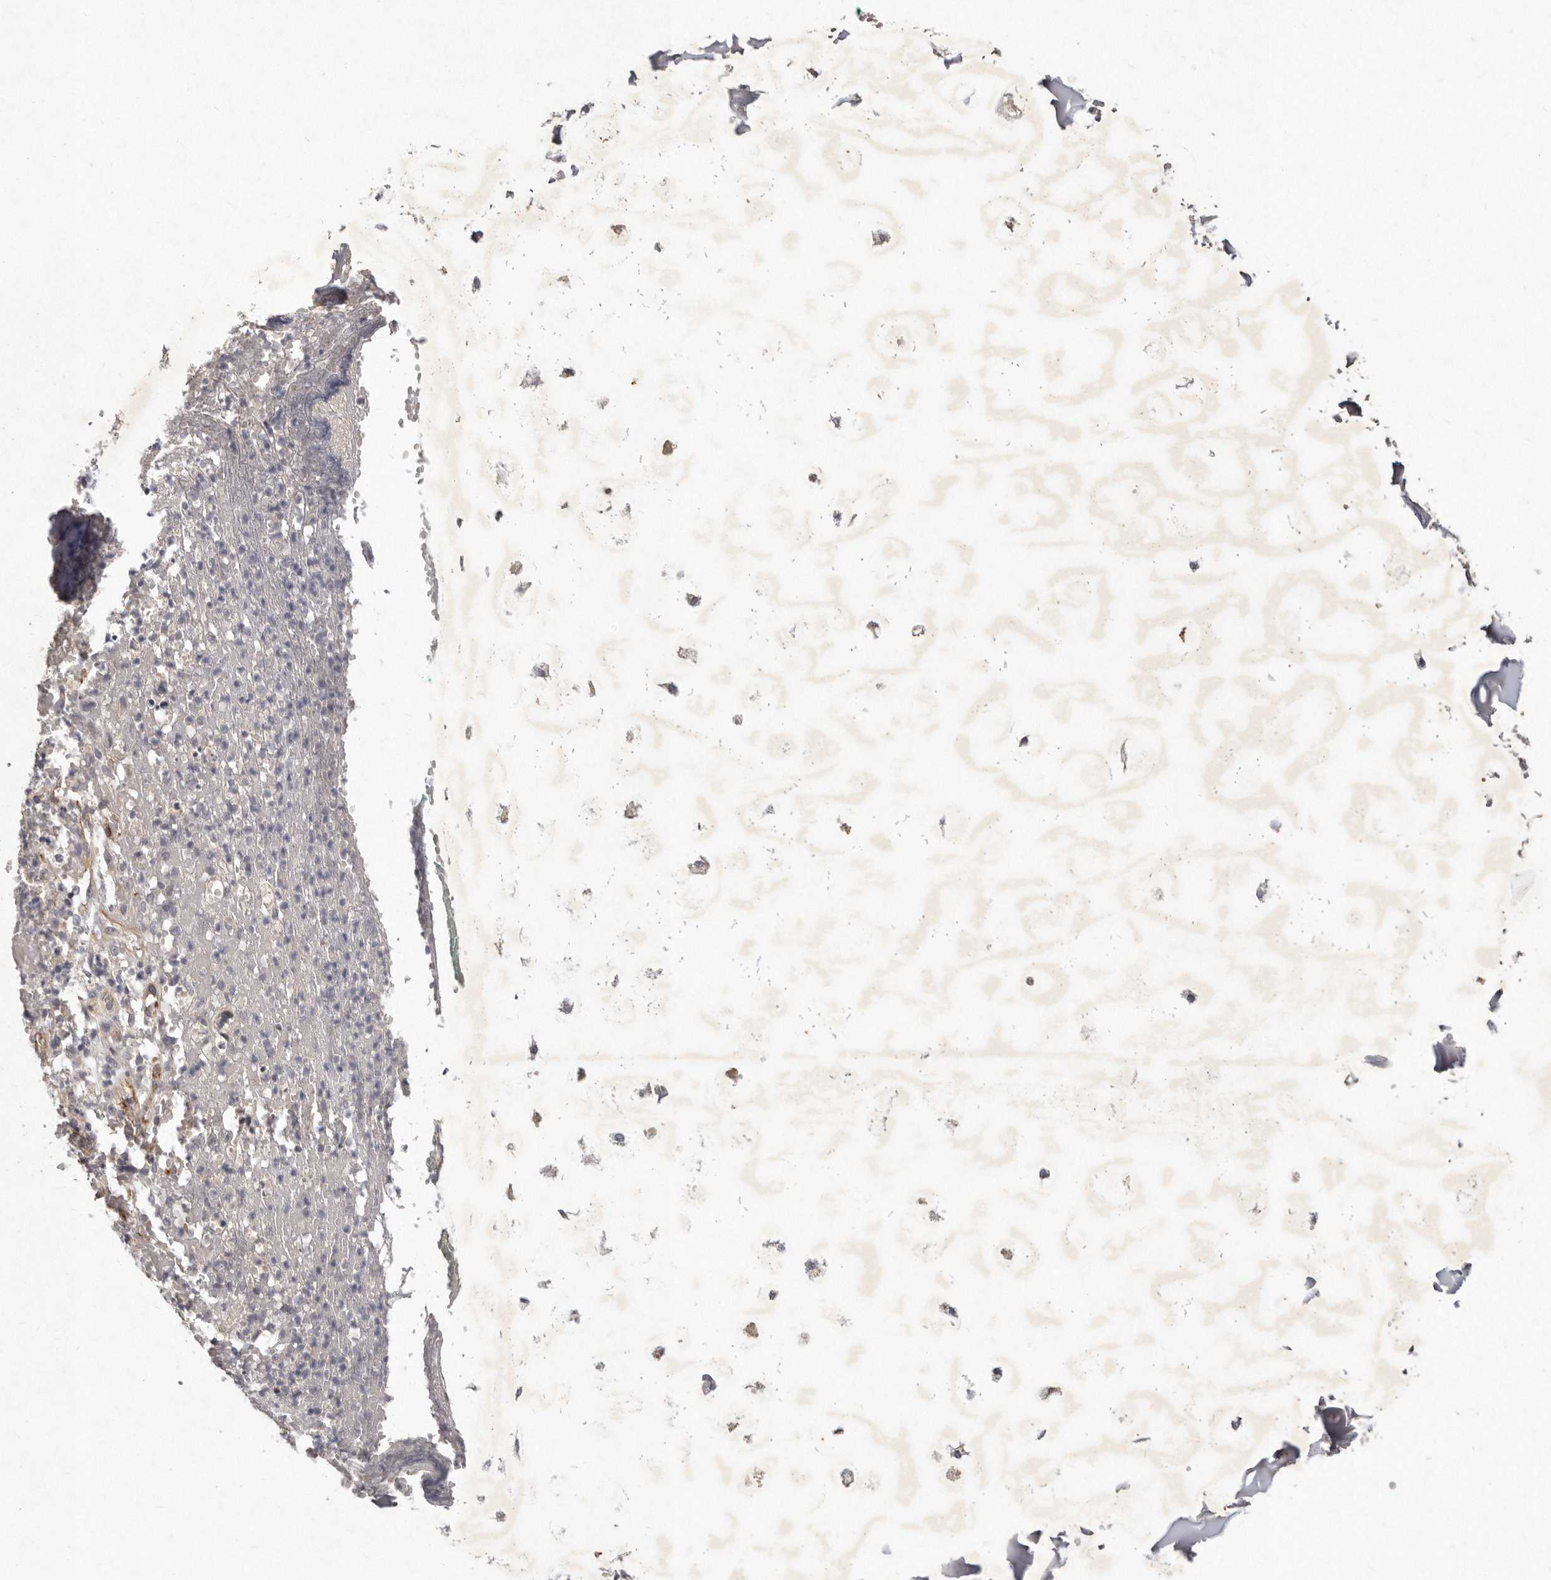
{"staining": {"intensity": "negative", "quantity": "none", "location": "none"}, "tissue": "adipose tissue", "cell_type": "Adipocytes", "image_type": "normal", "snomed": [{"axis": "morphology", "description": "Normal tissue, NOS"}, {"axis": "morphology", "description": "Basal cell carcinoma"}, {"axis": "topography", "description": "Cartilage tissue"}, {"axis": "topography", "description": "Nasopharynx"}, {"axis": "topography", "description": "Oral tissue"}], "caption": "High power microscopy image of an IHC photomicrograph of unremarkable adipose tissue, revealing no significant staining in adipocytes. Nuclei are stained in blue.", "gene": "SLC22A1", "patient": {"sex": "female", "age": 77}}